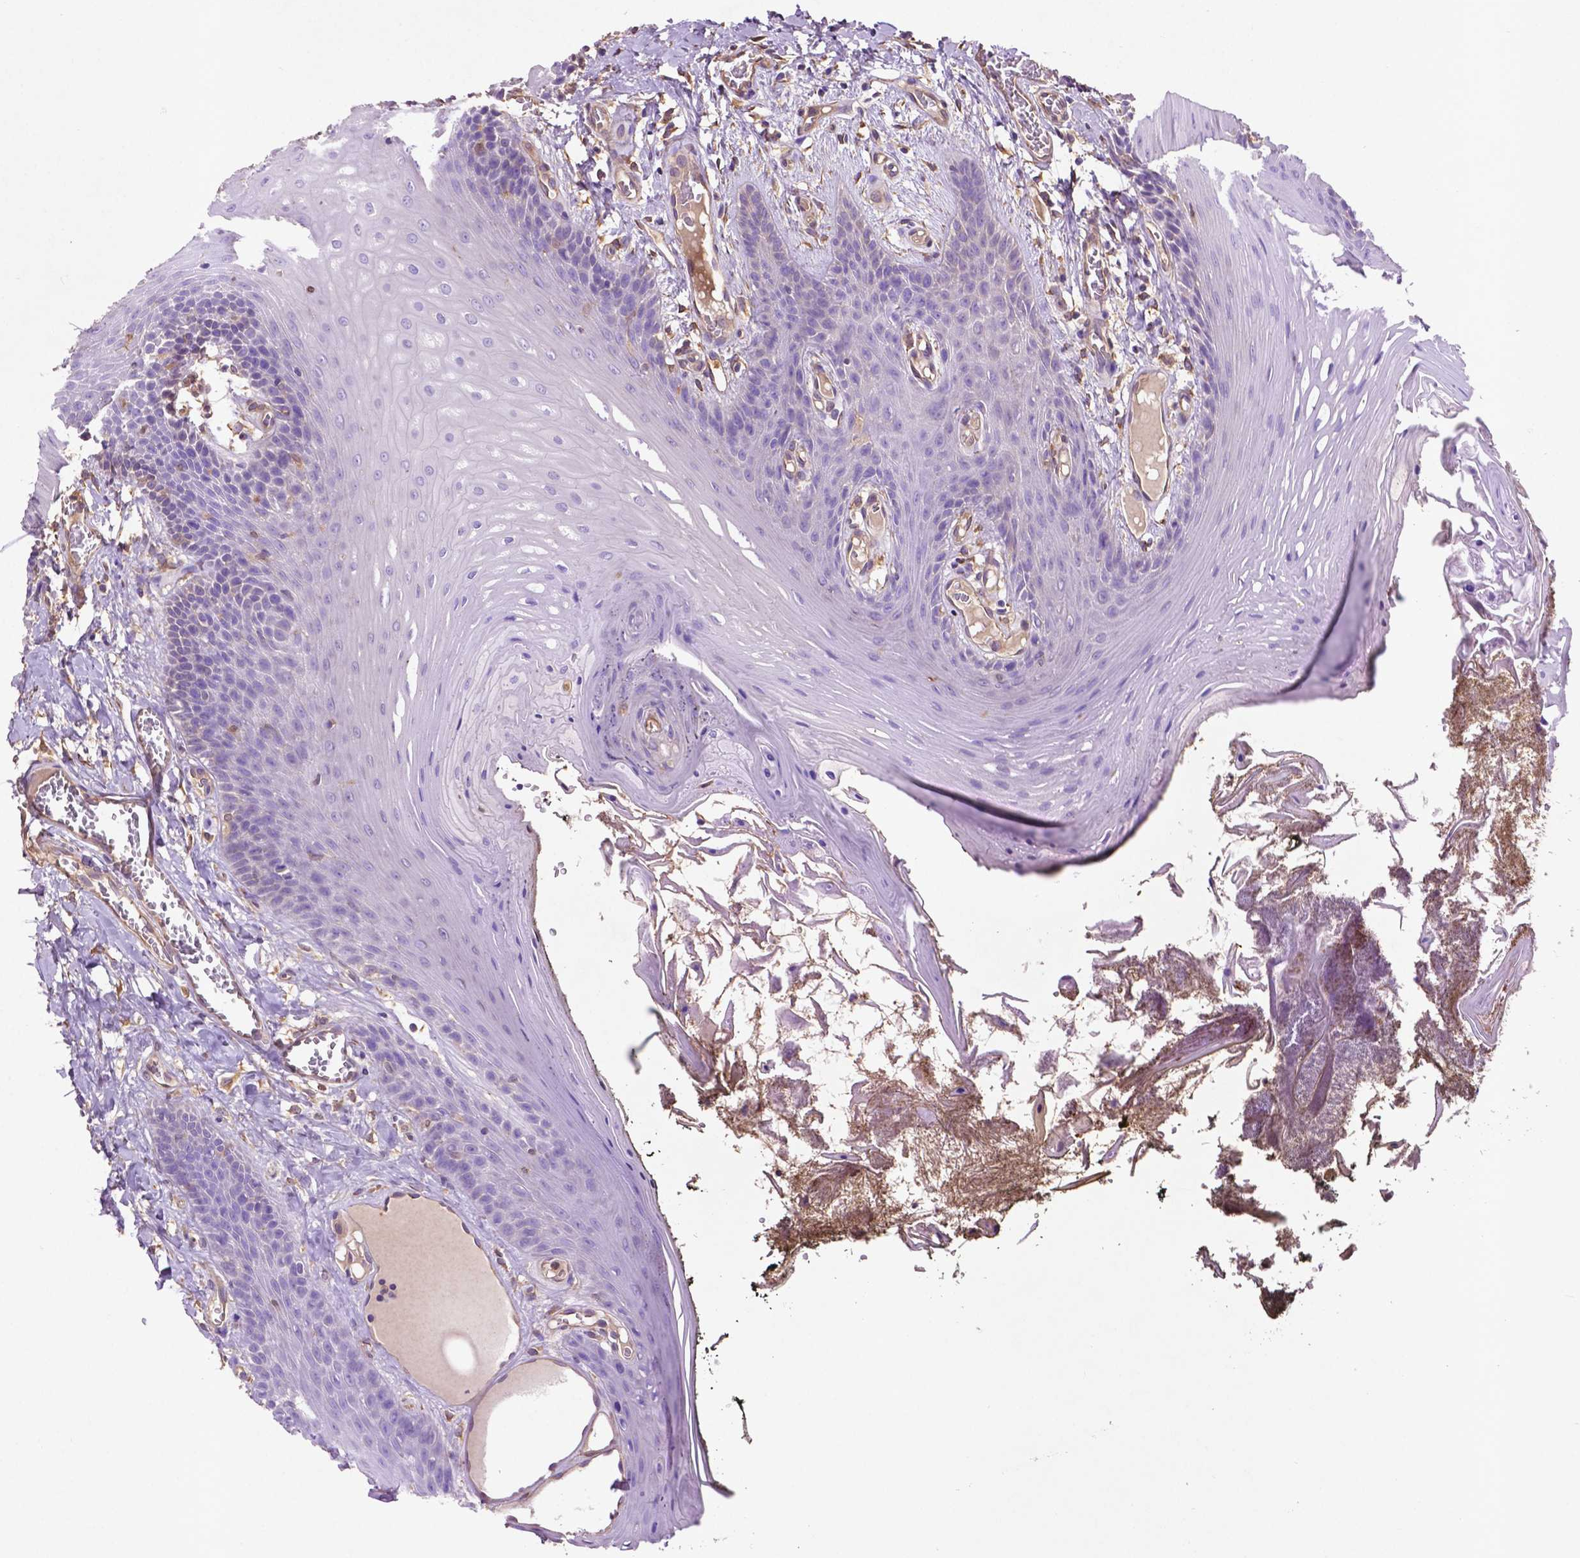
{"staining": {"intensity": "negative", "quantity": "none", "location": "none"}, "tissue": "oral mucosa", "cell_type": "Squamous epithelial cells", "image_type": "normal", "snomed": [{"axis": "morphology", "description": "Normal tissue, NOS"}, {"axis": "topography", "description": "Oral tissue"}], "caption": "This is an immunohistochemistry micrograph of benign human oral mucosa. There is no staining in squamous epithelial cells.", "gene": "GDPD5", "patient": {"sex": "male", "age": 9}}